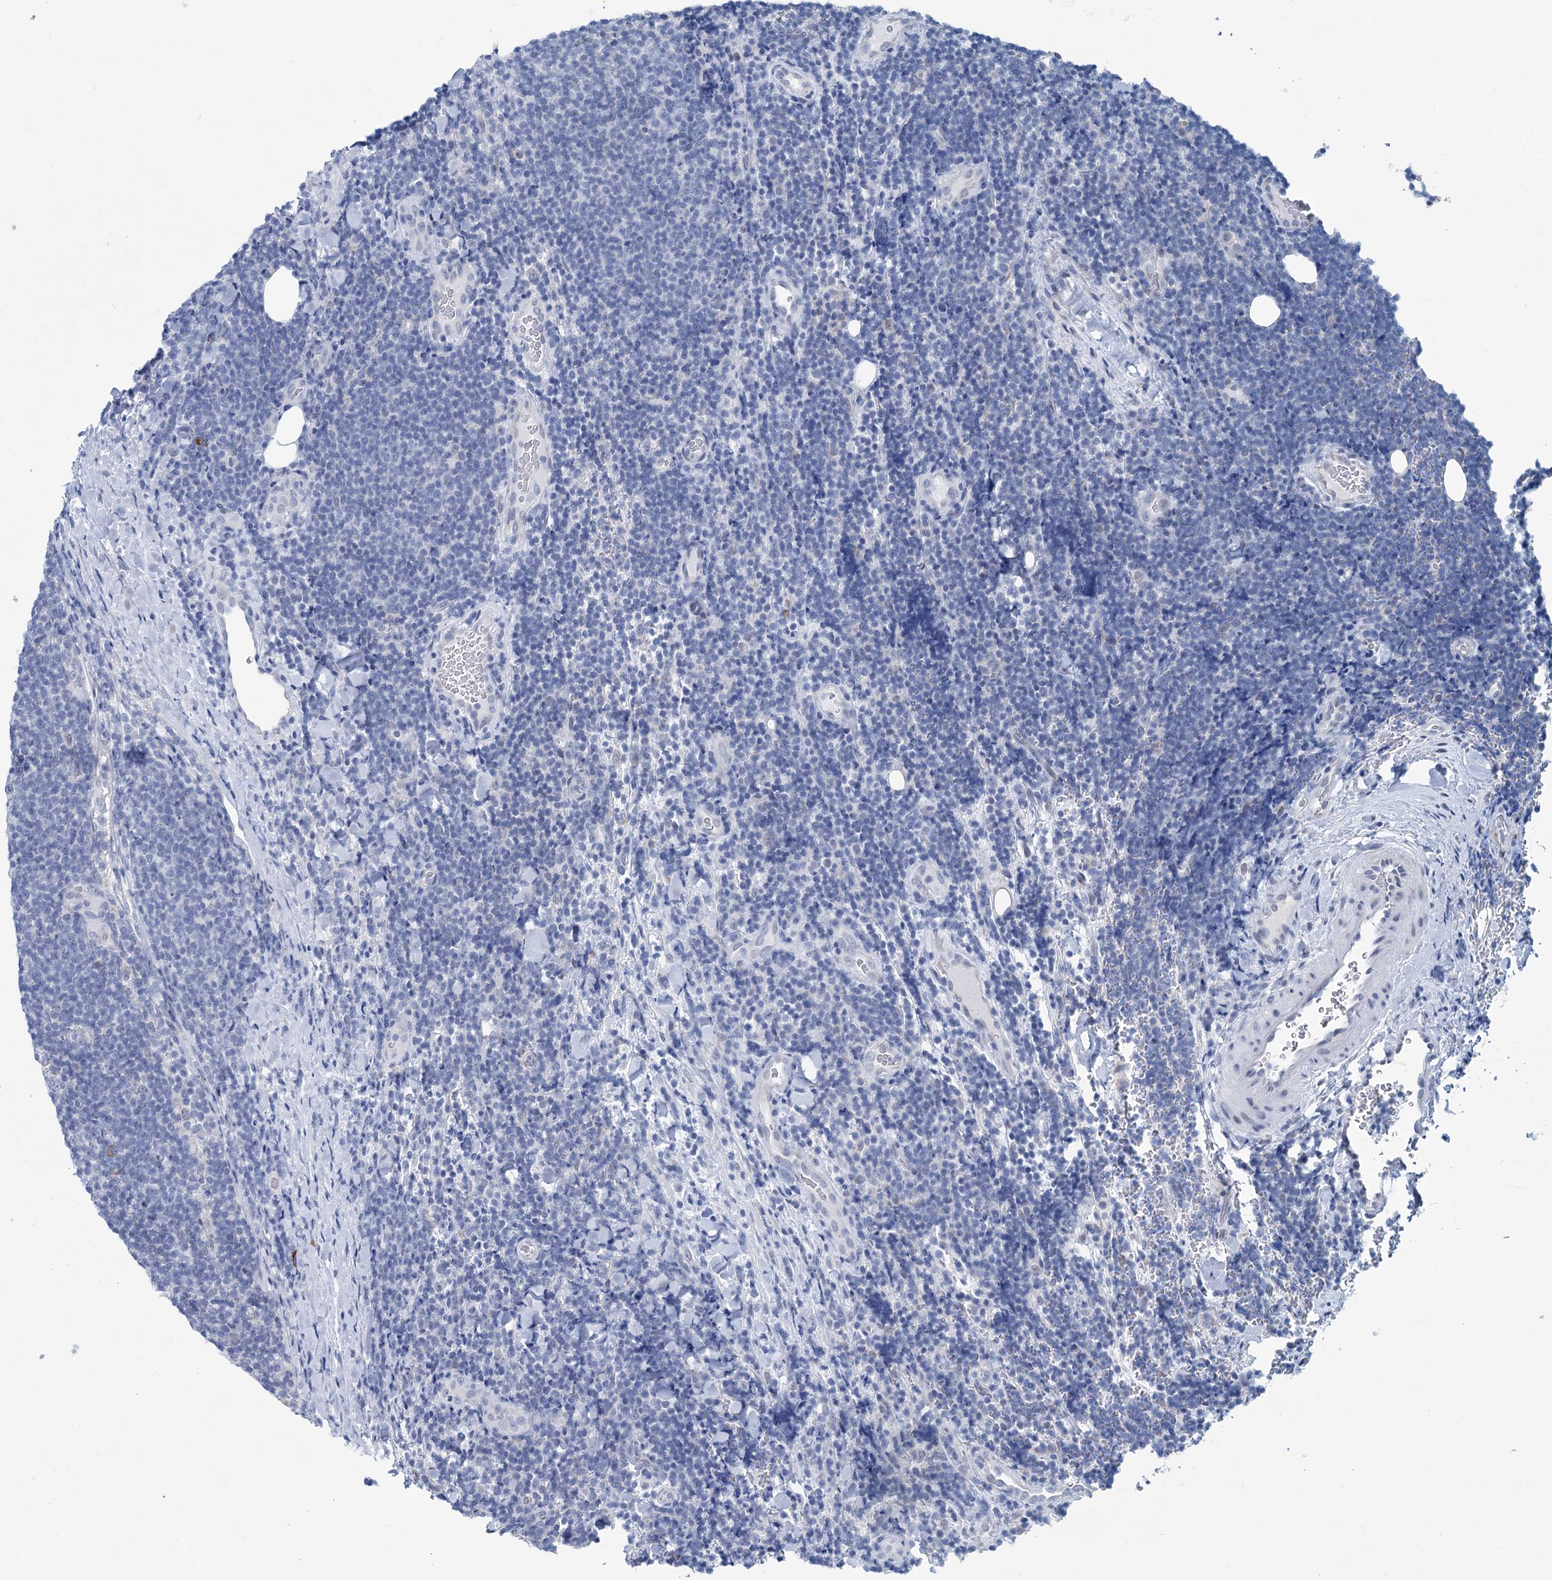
{"staining": {"intensity": "negative", "quantity": "none", "location": "none"}, "tissue": "lymphoma", "cell_type": "Tumor cells", "image_type": "cancer", "snomed": [{"axis": "morphology", "description": "Malignant lymphoma, non-Hodgkin's type, Low grade"}, {"axis": "topography", "description": "Lymph node"}], "caption": "Immunohistochemical staining of lymphoma demonstrates no significant staining in tumor cells.", "gene": "NEU3", "patient": {"sex": "male", "age": 66}}